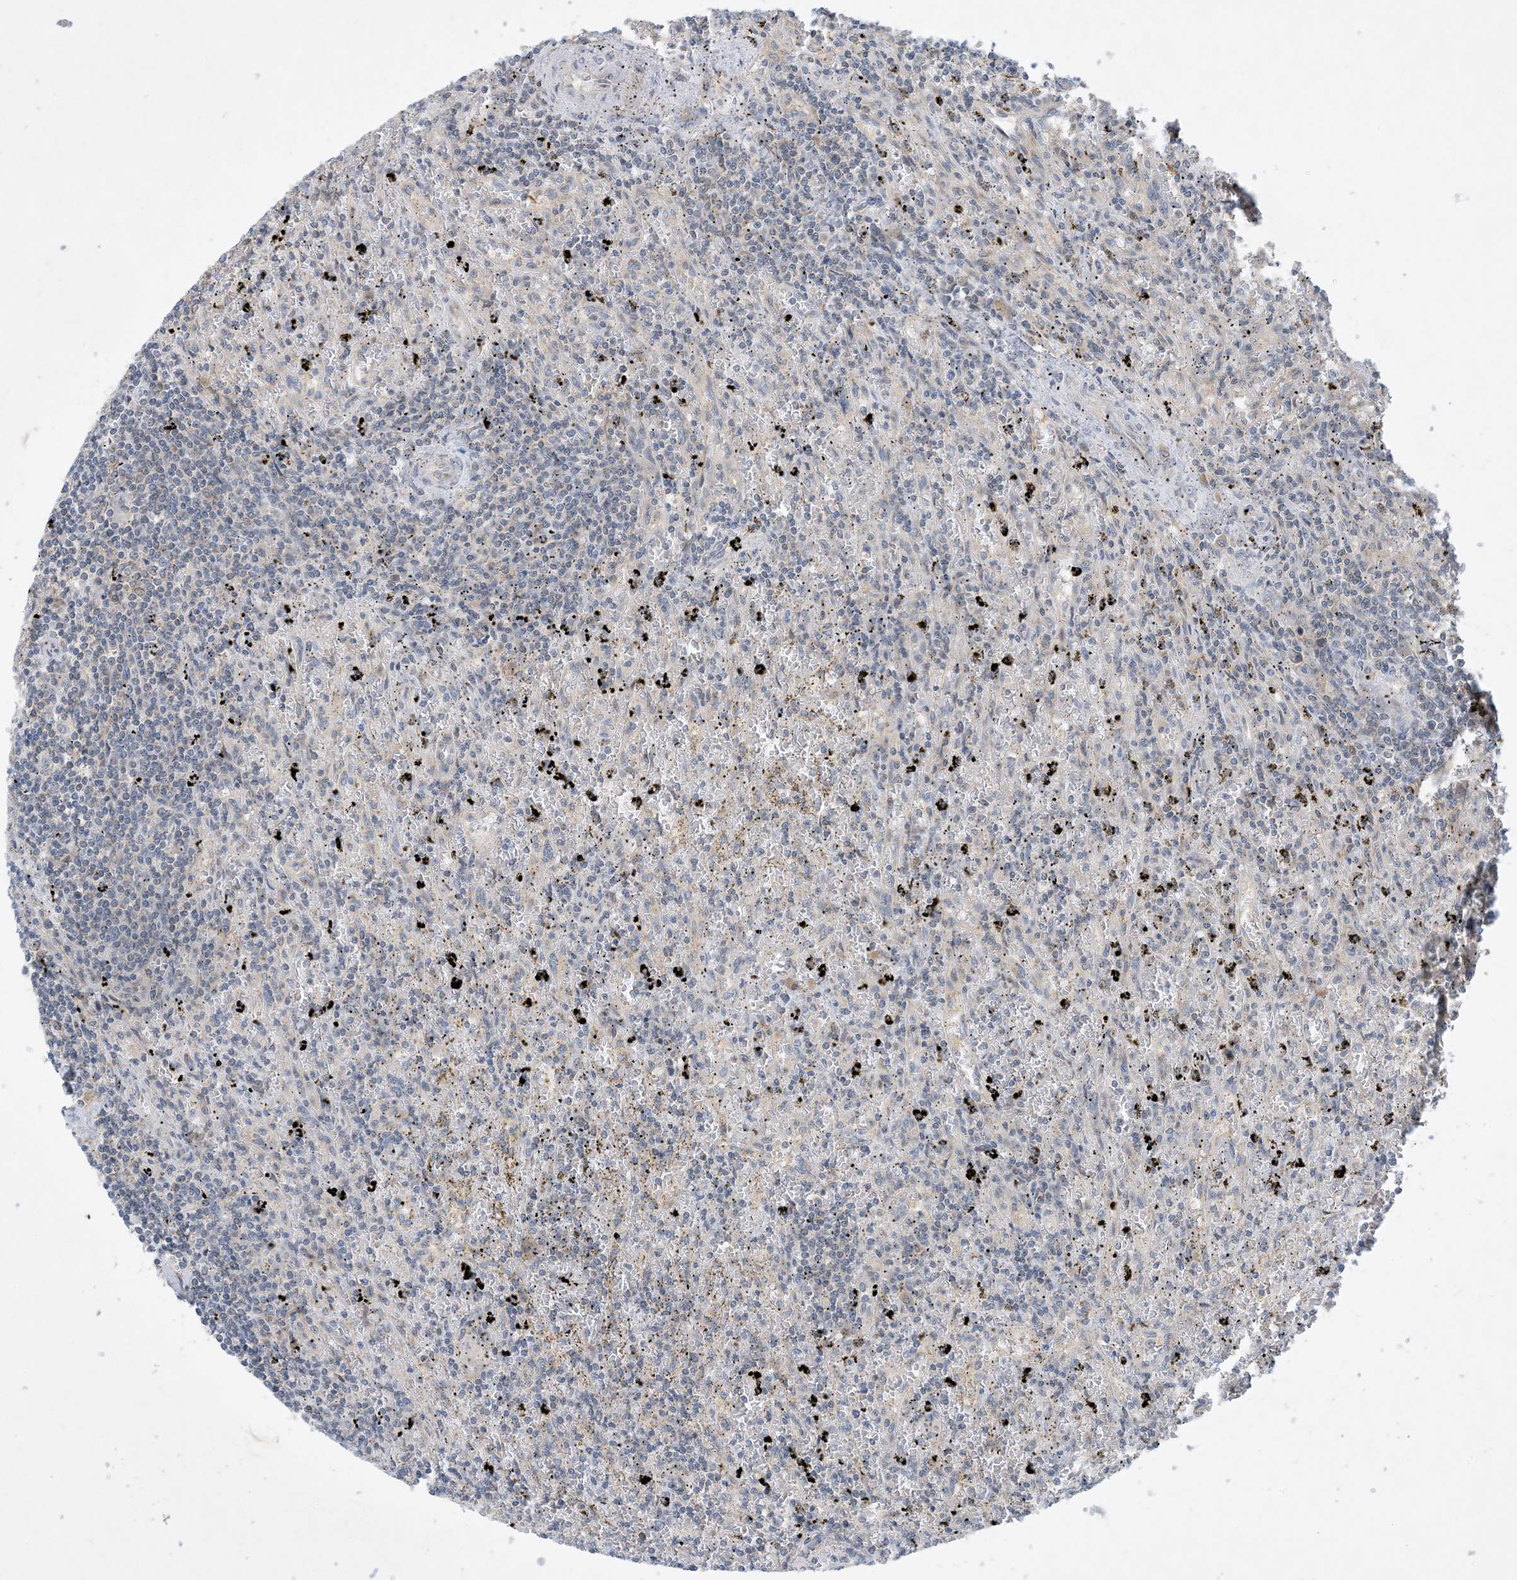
{"staining": {"intensity": "negative", "quantity": "none", "location": "none"}, "tissue": "lymphoma", "cell_type": "Tumor cells", "image_type": "cancer", "snomed": [{"axis": "morphology", "description": "Malignant lymphoma, non-Hodgkin's type, Low grade"}, {"axis": "topography", "description": "Spleen"}], "caption": "The immunohistochemistry micrograph has no significant staining in tumor cells of lymphoma tissue.", "gene": "TINAG", "patient": {"sex": "male", "age": 76}}